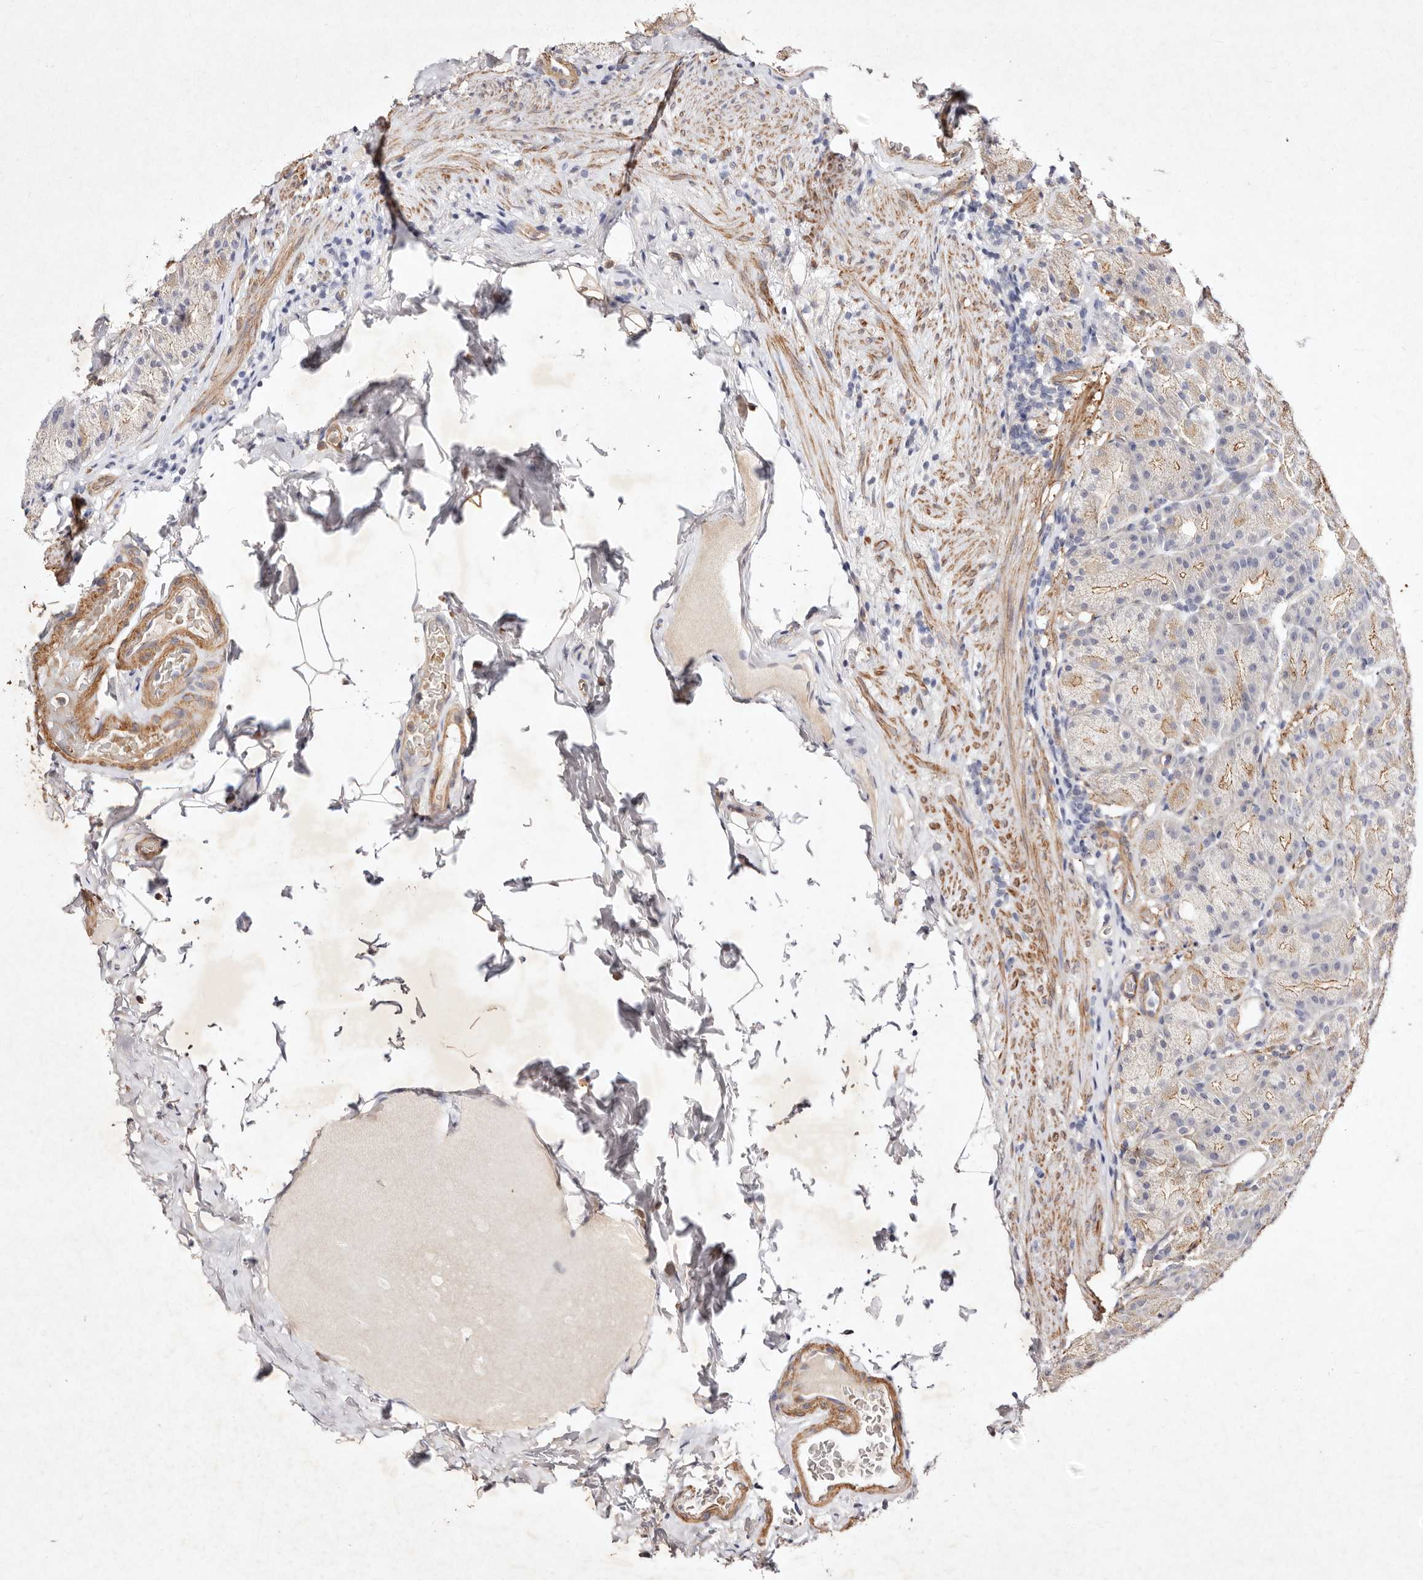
{"staining": {"intensity": "moderate", "quantity": "25%-75%", "location": "cytoplasmic/membranous"}, "tissue": "stomach", "cell_type": "Glandular cells", "image_type": "normal", "snomed": [{"axis": "morphology", "description": "Normal tissue, NOS"}, {"axis": "topography", "description": "Stomach, upper"}], "caption": "IHC (DAB (3,3'-diaminobenzidine)) staining of normal human stomach exhibits moderate cytoplasmic/membranous protein positivity in about 25%-75% of glandular cells.", "gene": "MTMR11", "patient": {"sex": "male", "age": 68}}